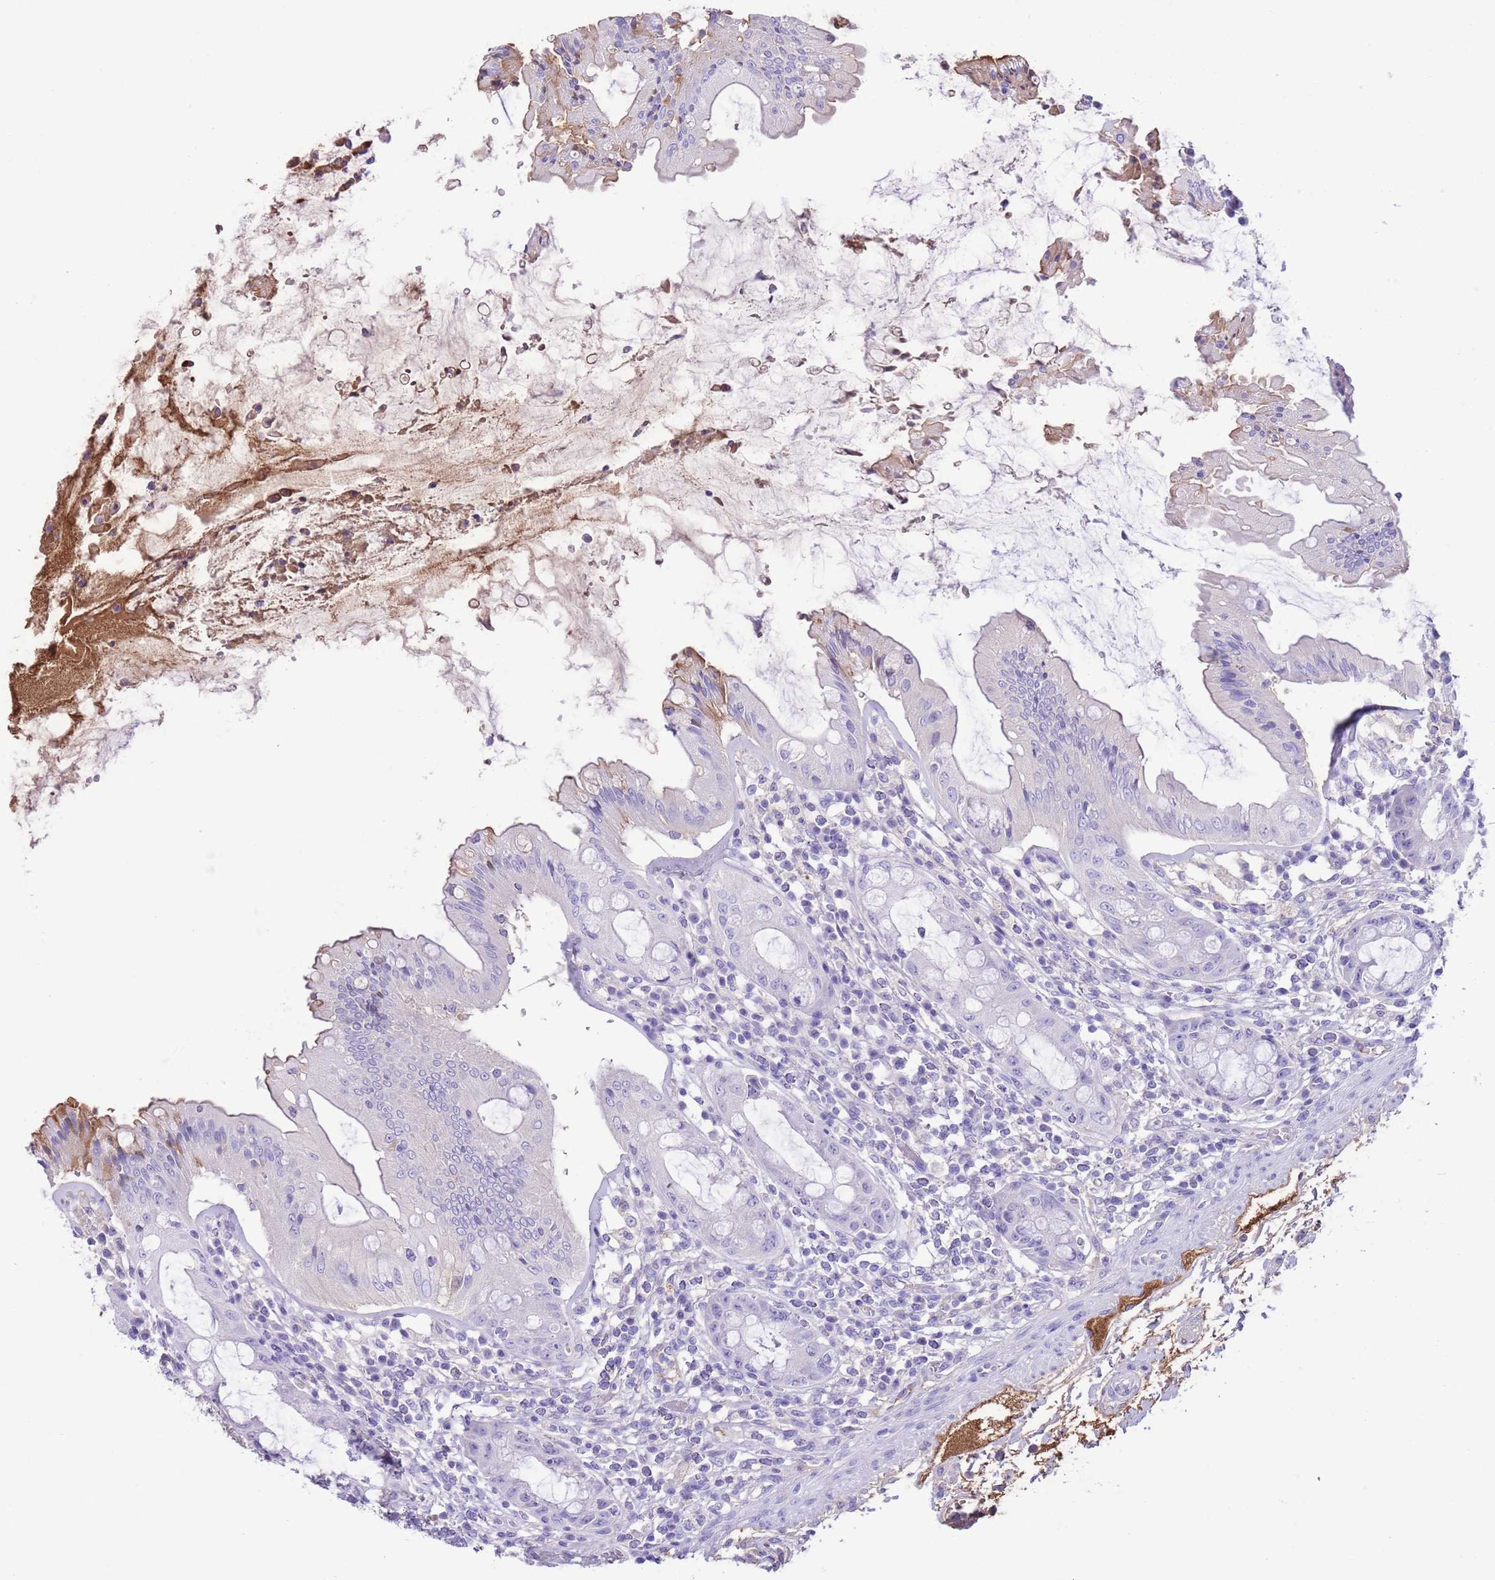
{"staining": {"intensity": "weak", "quantity": "<25%", "location": "cytoplasmic/membranous"}, "tissue": "rectum", "cell_type": "Glandular cells", "image_type": "normal", "snomed": [{"axis": "morphology", "description": "Normal tissue, NOS"}, {"axis": "topography", "description": "Rectum"}], "caption": "DAB immunohistochemical staining of normal rectum shows no significant expression in glandular cells.", "gene": "IGF1", "patient": {"sex": "female", "age": 57}}